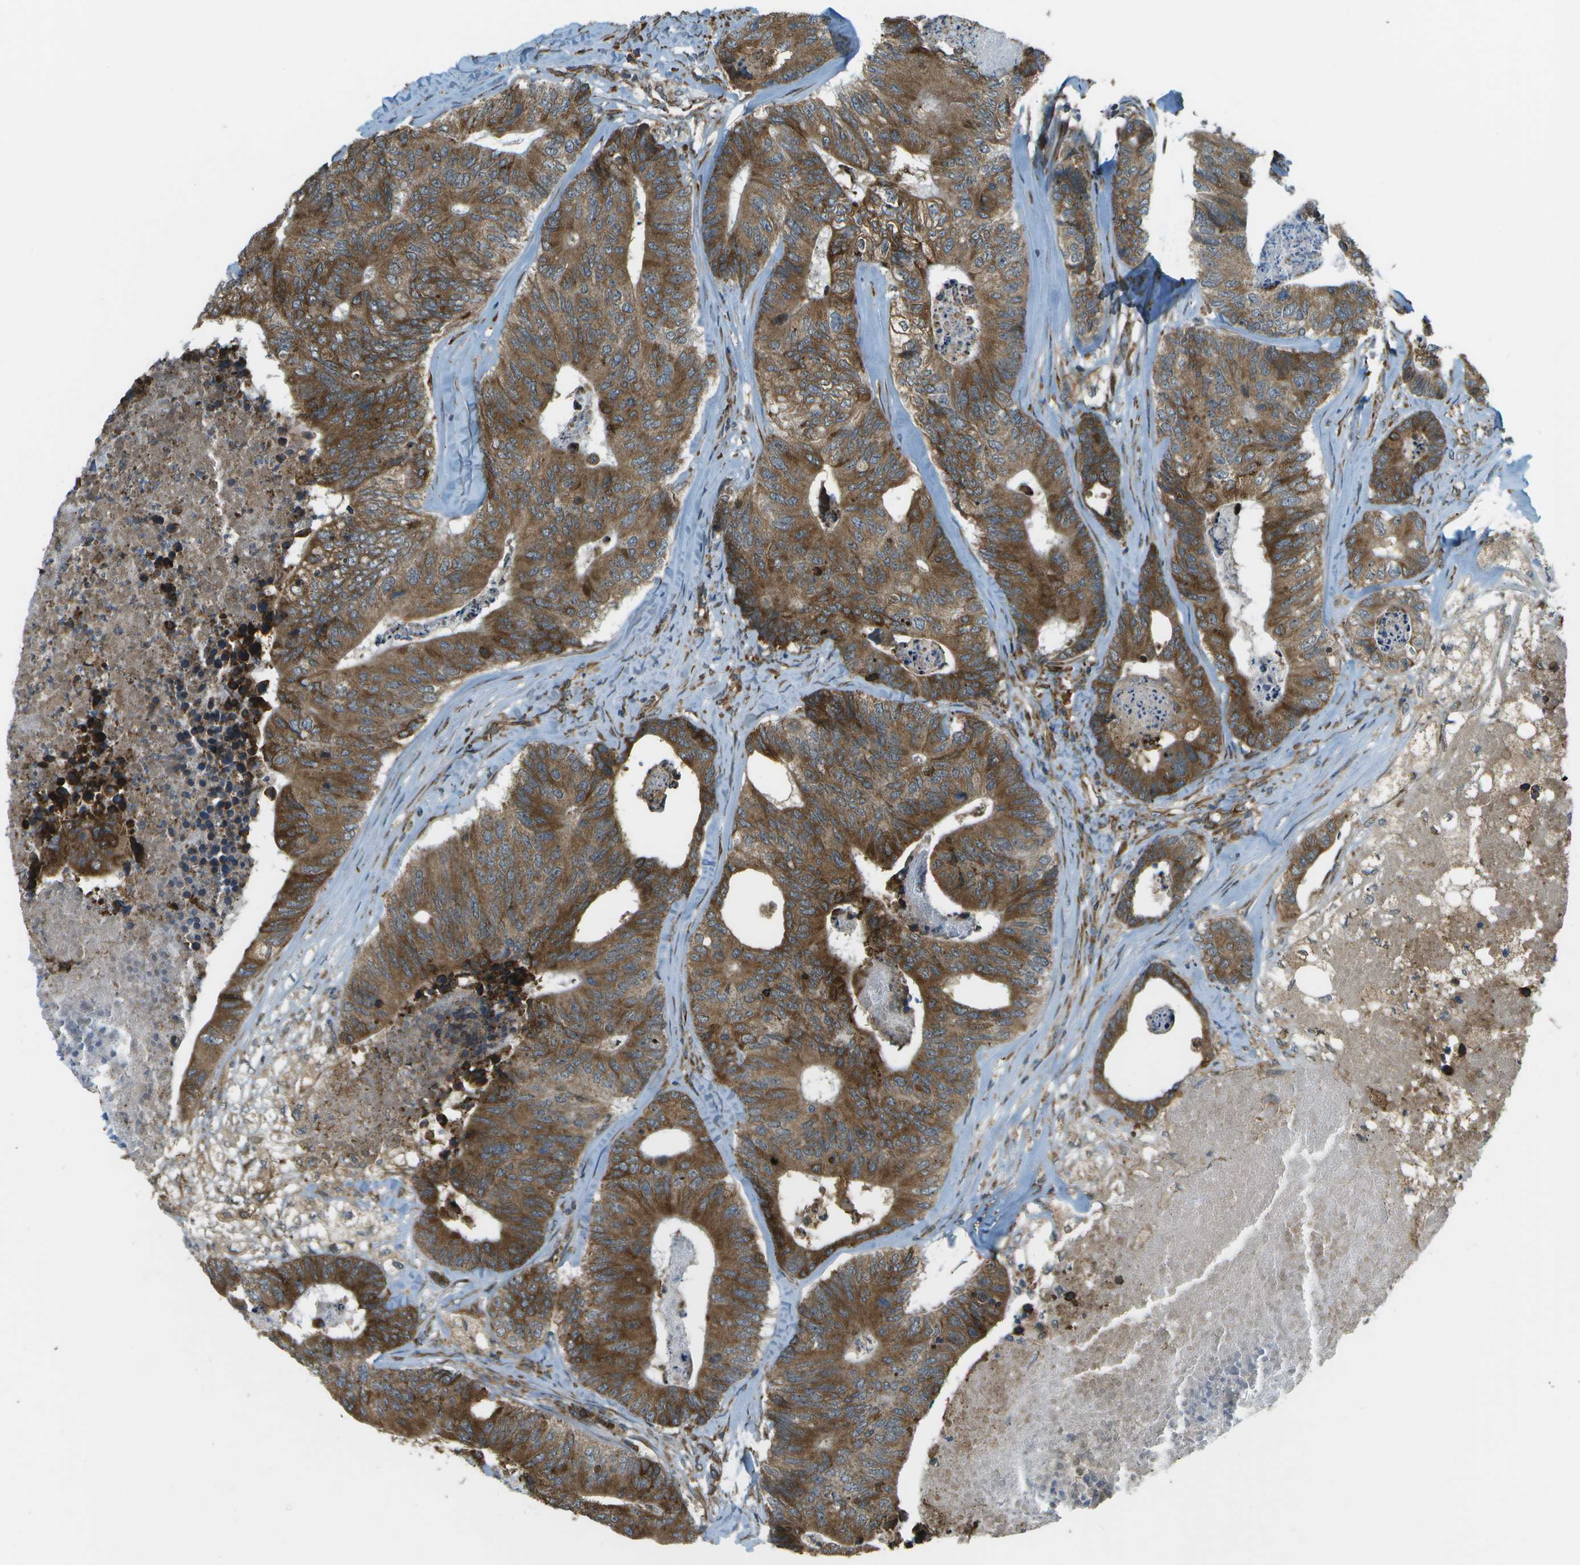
{"staining": {"intensity": "strong", "quantity": ">75%", "location": "cytoplasmic/membranous"}, "tissue": "colorectal cancer", "cell_type": "Tumor cells", "image_type": "cancer", "snomed": [{"axis": "morphology", "description": "Adenocarcinoma, NOS"}, {"axis": "topography", "description": "Colon"}], "caption": "A high amount of strong cytoplasmic/membranous staining is identified in approximately >75% of tumor cells in colorectal adenocarcinoma tissue.", "gene": "USP30", "patient": {"sex": "female", "age": 67}}